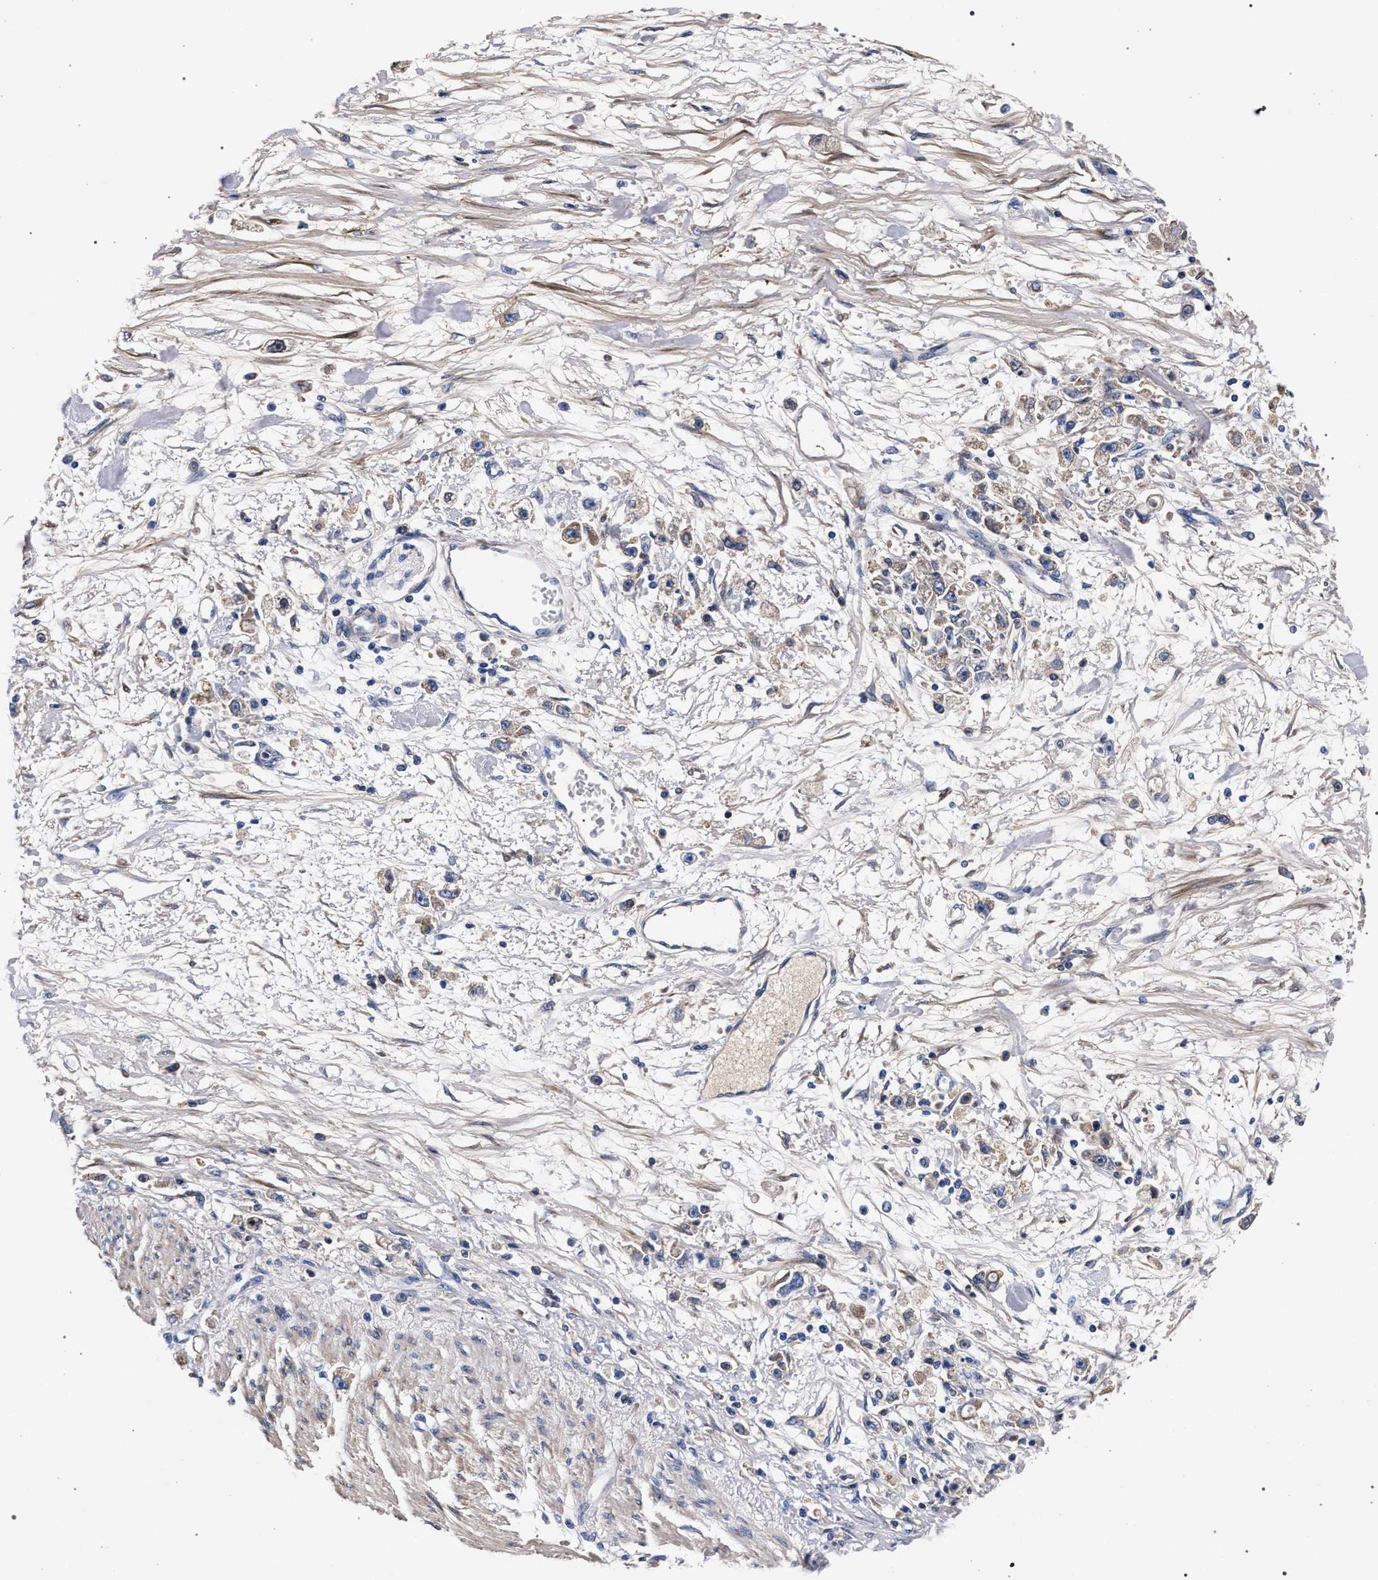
{"staining": {"intensity": "weak", "quantity": ">75%", "location": "cytoplasmic/membranous"}, "tissue": "stomach cancer", "cell_type": "Tumor cells", "image_type": "cancer", "snomed": [{"axis": "morphology", "description": "Adenocarcinoma, NOS"}, {"axis": "topography", "description": "Stomach"}], "caption": "IHC of adenocarcinoma (stomach) reveals low levels of weak cytoplasmic/membranous positivity in about >75% of tumor cells.", "gene": "ACOX1", "patient": {"sex": "female", "age": 59}}